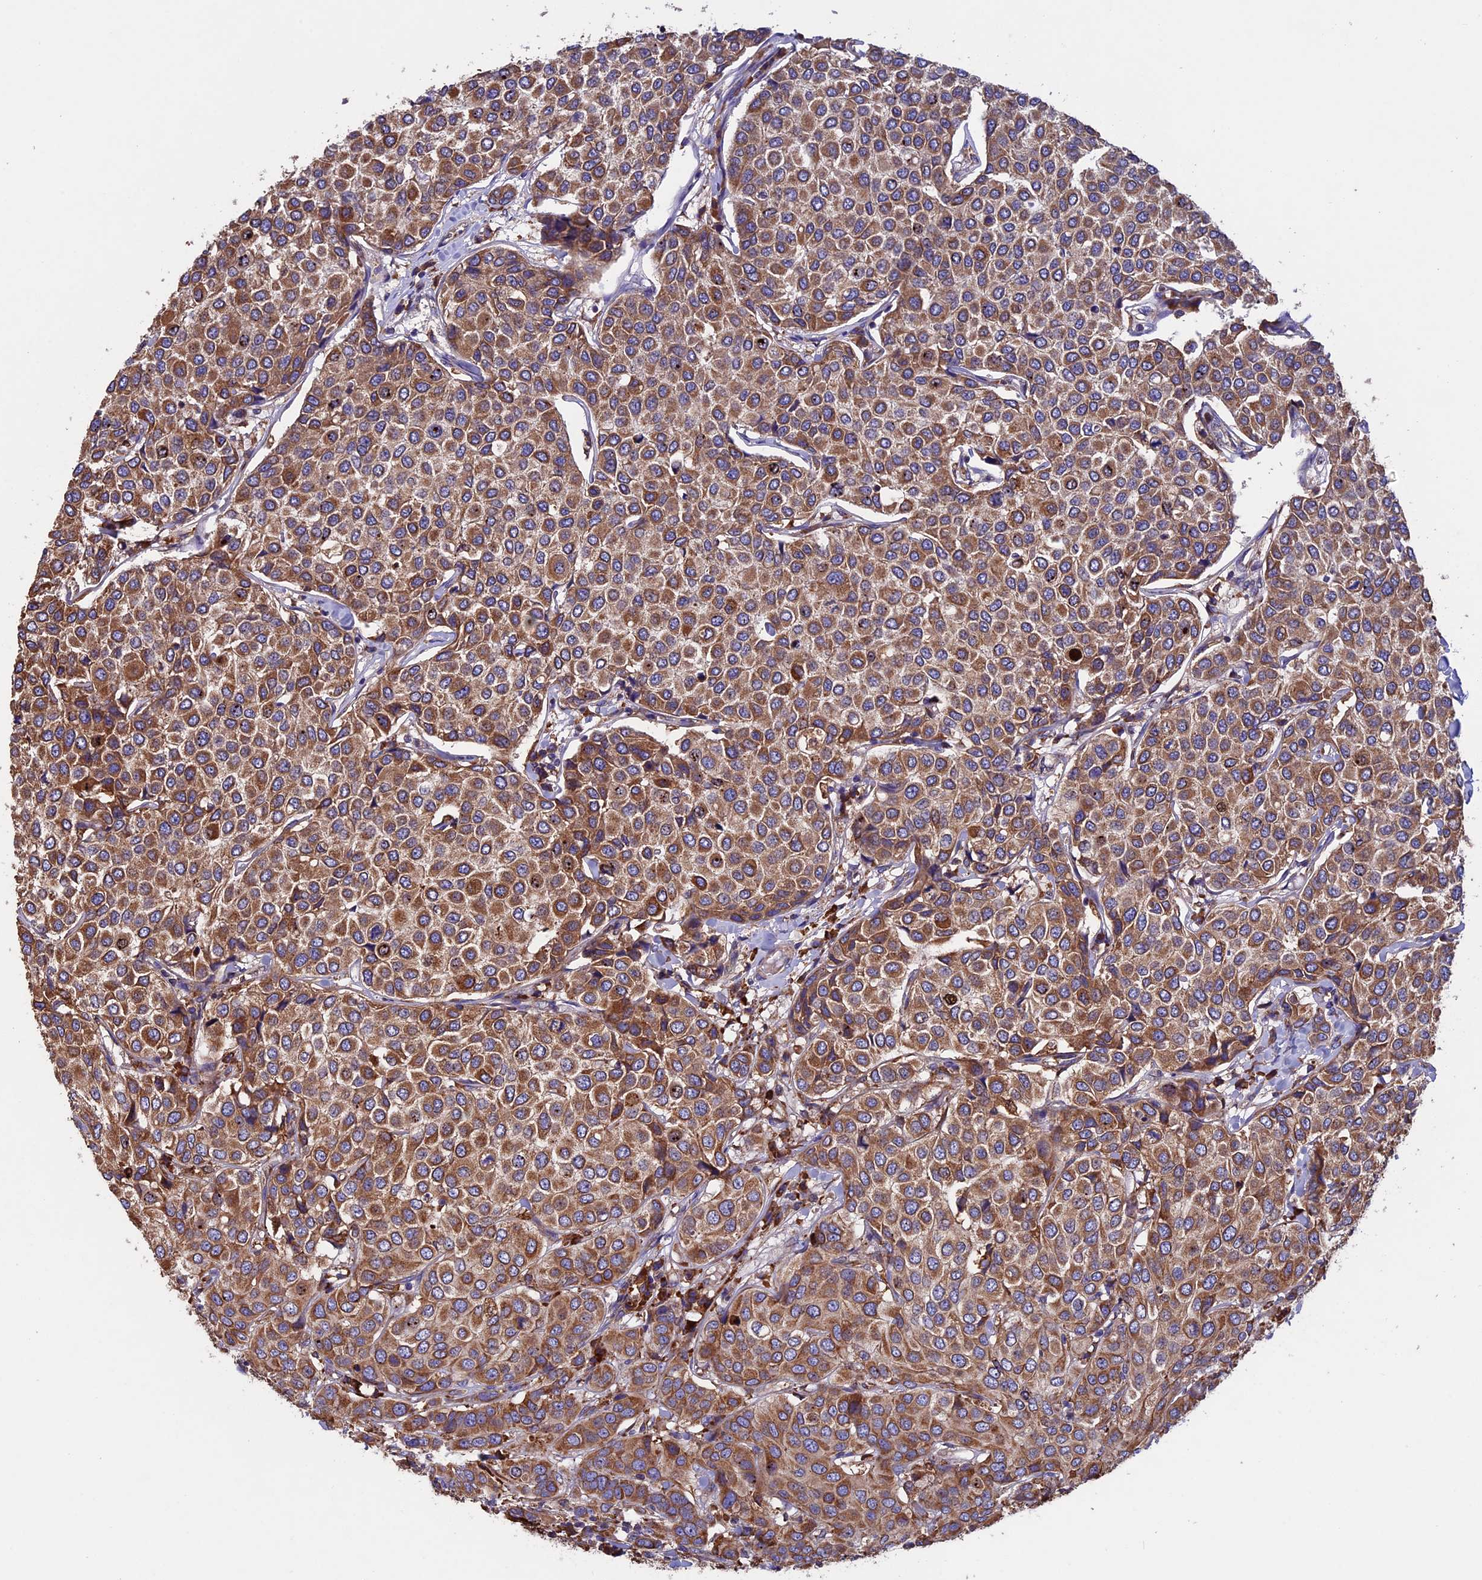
{"staining": {"intensity": "moderate", "quantity": ">75%", "location": "cytoplasmic/membranous"}, "tissue": "breast cancer", "cell_type": "Tumor cells", "image_type": "cancer", "snomed": [{"axis": "morphology", "description": "Duct carcinoma"}, {"axis": "topography", "description": "Breast"}], "caption": "Breast cancer stained with DAB (3,3'-diaminobenzidine) immunohistochemistry (IHC) shows medium levels of moderate cytoplasmic/membranous expression in about >75% of tumor cells.", "gene": "BTBD3", "patient": {"sex": "female", "age": 55}}